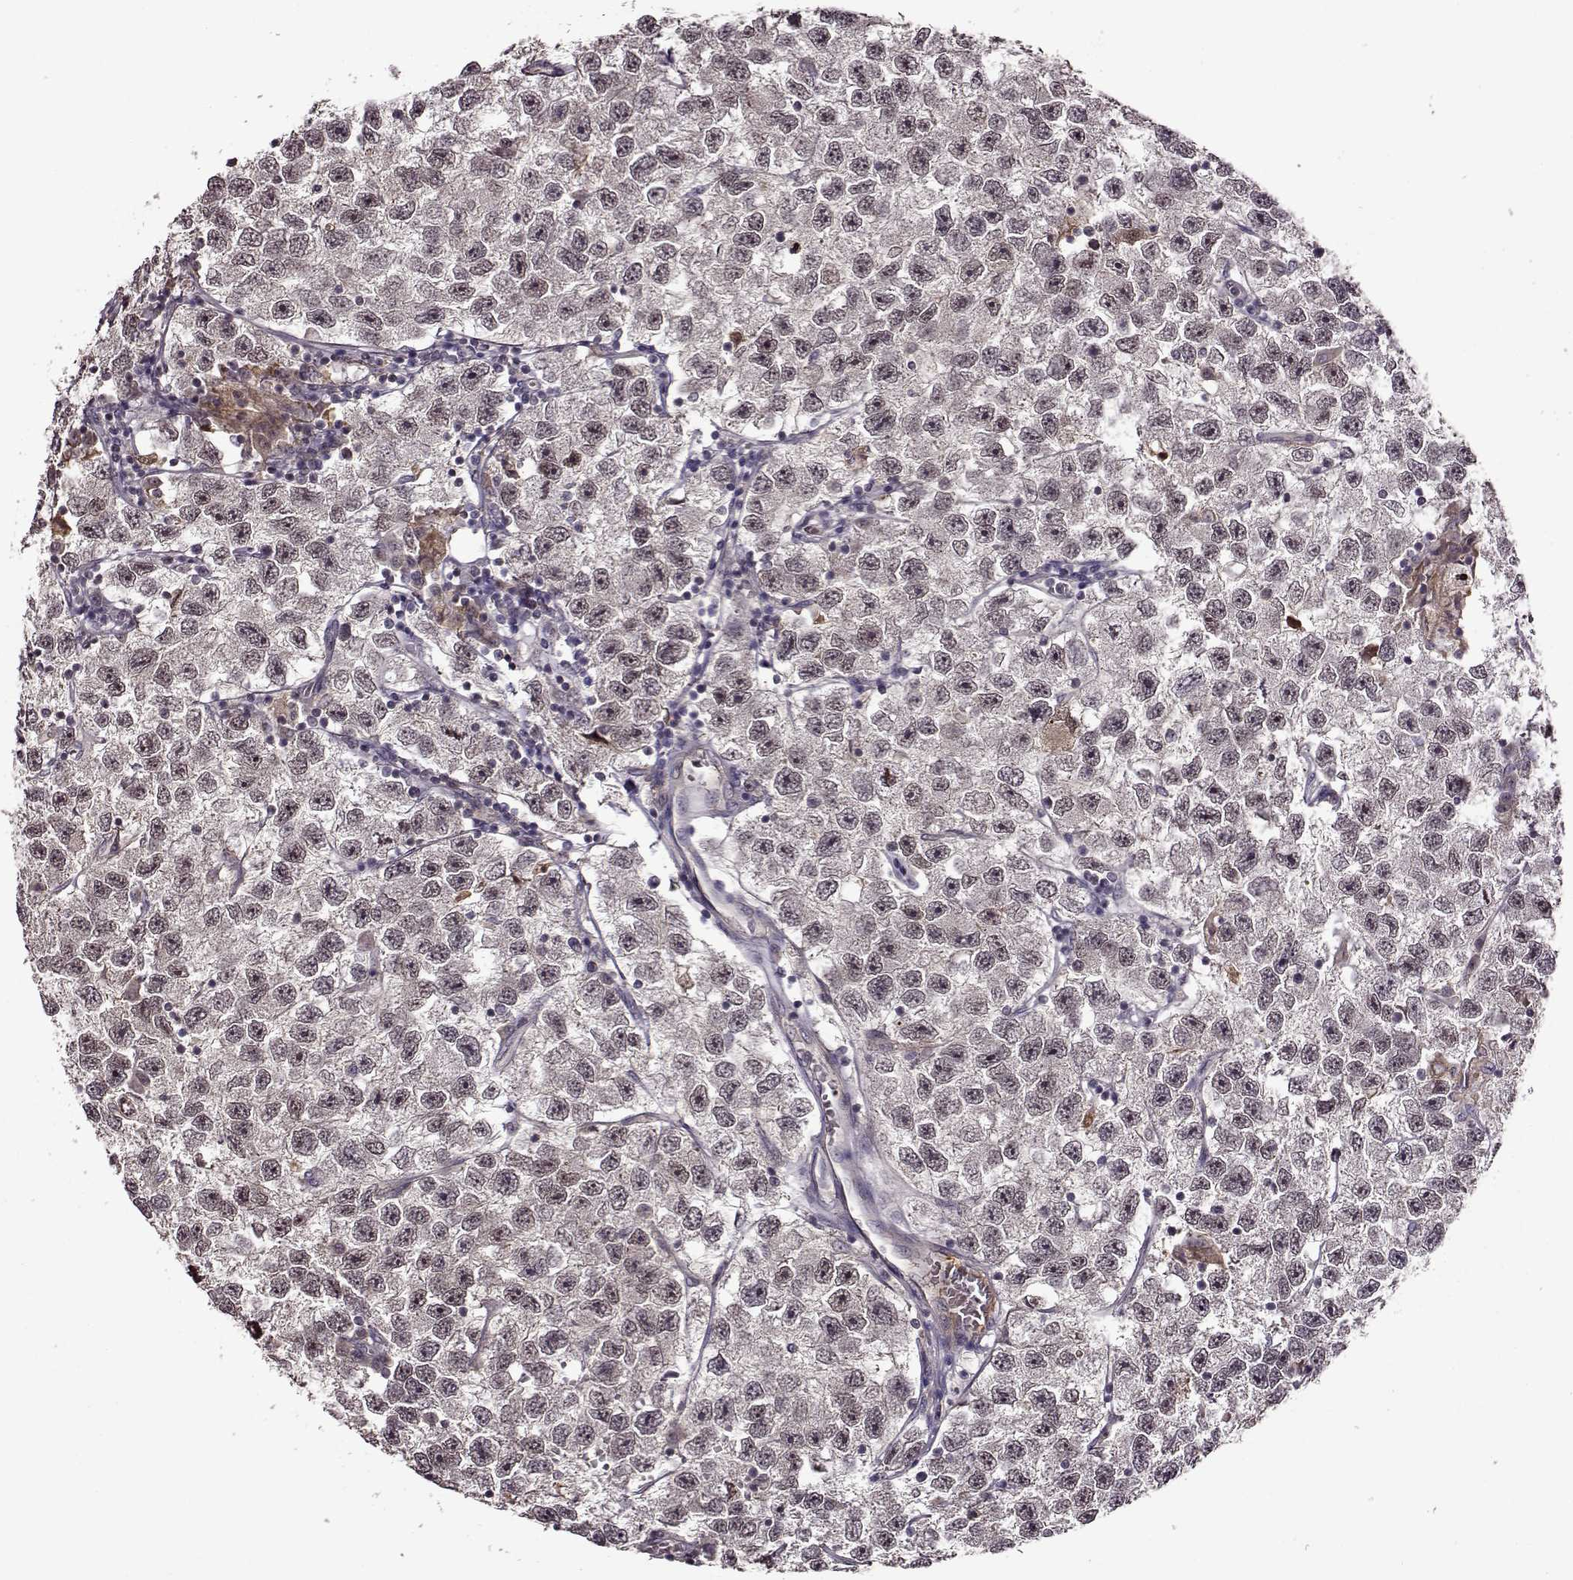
{"staining": {"intensity": "weak", "quantity": "<25%", "location": "cytoplasmic/membranous"}, "tissue": "testis cancer", "cell_type": "Tumor cells", "image_type": "cancer", "snomed": [{"axis": "morphology", "description": "Seminoma, NOS"}, {"axis": "topography", "description": "Testis"}], "caption": "Immunohistochemistry (IHC) photomicrograph of human testis cancer (seminoma) stained for a protein (brown), which demonstrates no positivity in tumor cells.", "gene": "MAIP1", "patient": {"sex": "male", "age": 26}}